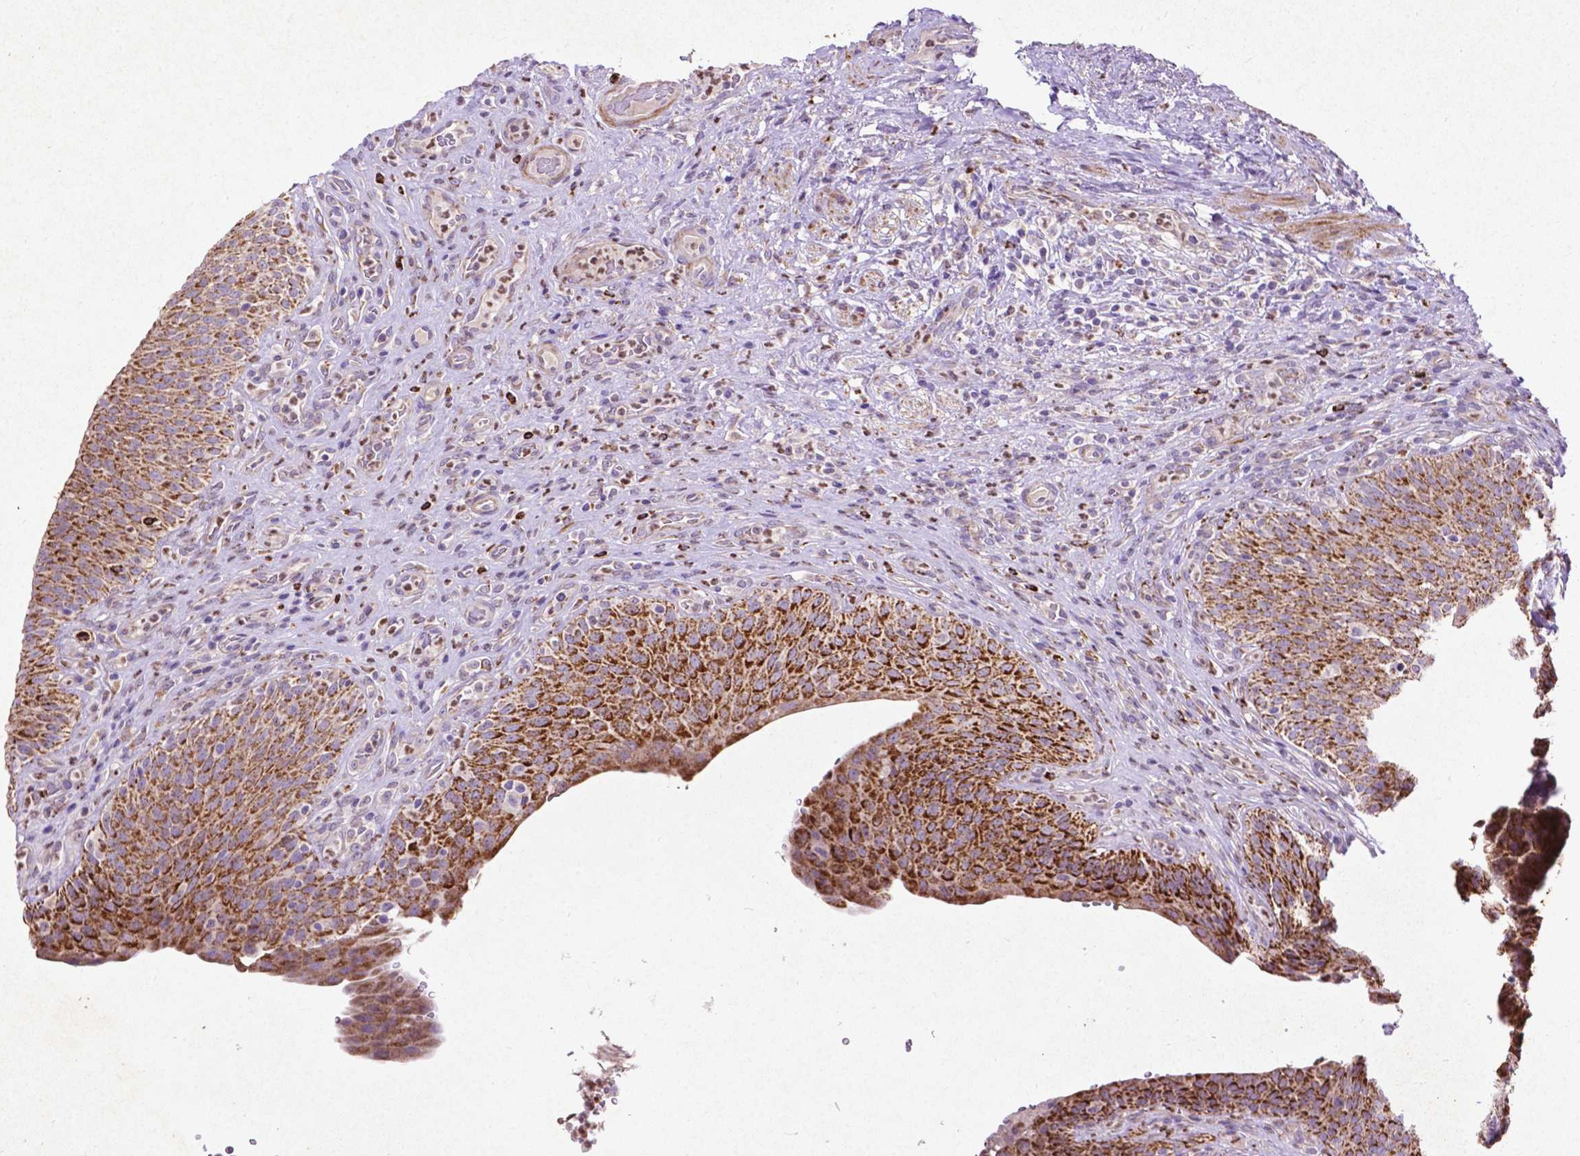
{"staining": {"intensity": "strong", "quantity": ">75%", "location": "cytoplasmic/membranous"}, "tissue": "urinary bladder", "cell_type": "Urothelial cells", "image_type": "normal", "snomed": [{"axis": "morphology", "description": "Normal tissue, NOS"}, {"axis": "topography", "description": "Urinary bladder"}, {"axis": "topography", "description": "Peripheral nerve tissue"}], "caption": "Urinary bladder was stained to show a protein in brown. There is high levels of strong cytoplasmic/membranous staining in approximately >75% of urothelial cells.", "gene": "THEGL", "patient": {"sex": "male", "age": 66}}